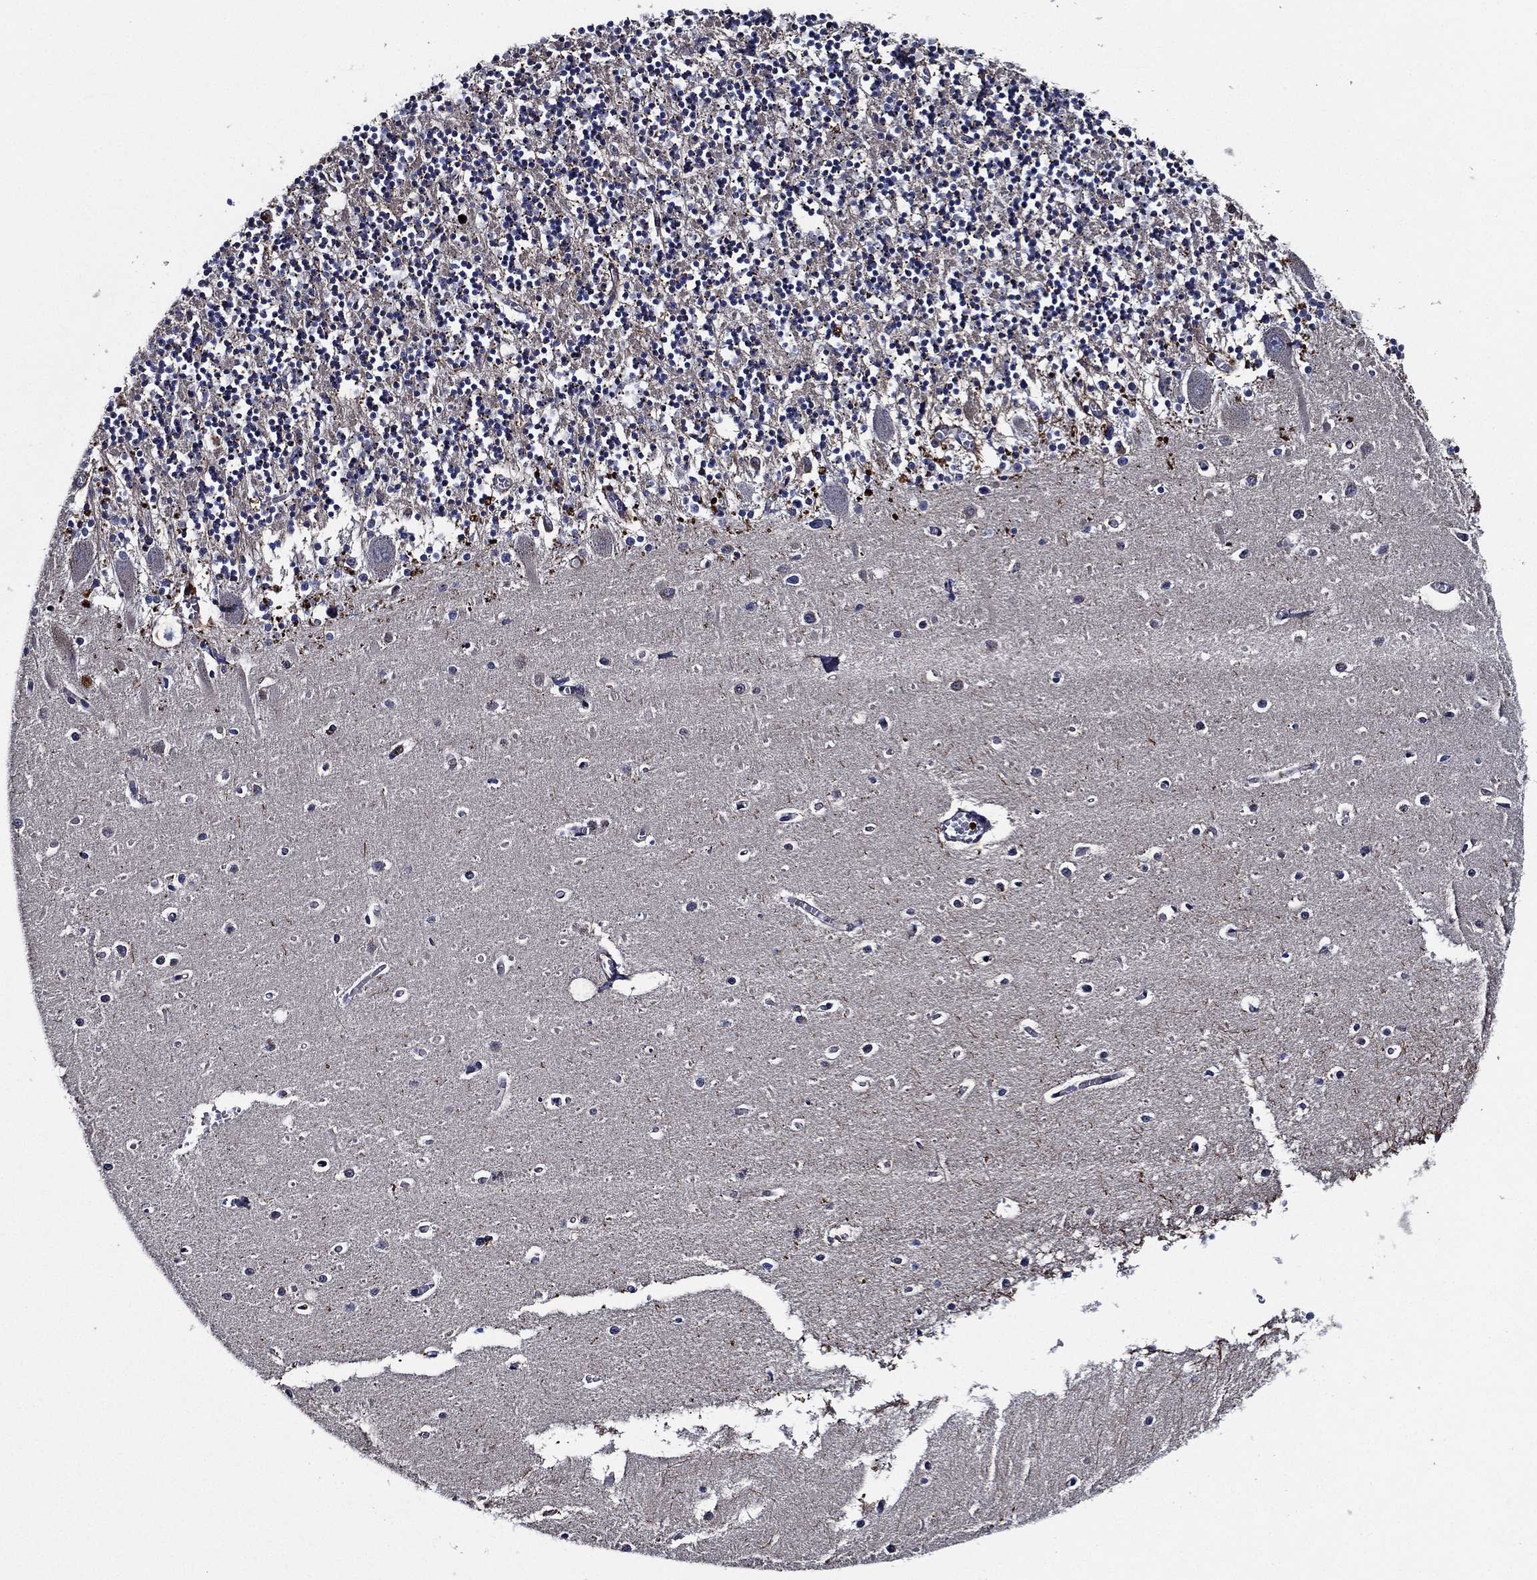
{"staining": {"intensity": "negative", "quantity": "none", "location": "none"}, "tissue": "cerebellum", "cell_type": "Cells in granular layer", "image_type": "normal", "snomed": [{"axis": "morphology", "description": "Normal tissue, NOS"}, {"axis": "topography", "description": "Cerebellum"}], "caption": "Immunohistochemistry (IHC) image of benign cerebellum: human cerebellum stained with DAB (3,3'-diaminobenzidine) shows no significant protein staining in cells in granular layer. (Brightfield microscopy of DAB IHC at high magnification).", "gene": "KIF20B", "patient": {"sex": "female", "age": 64}}